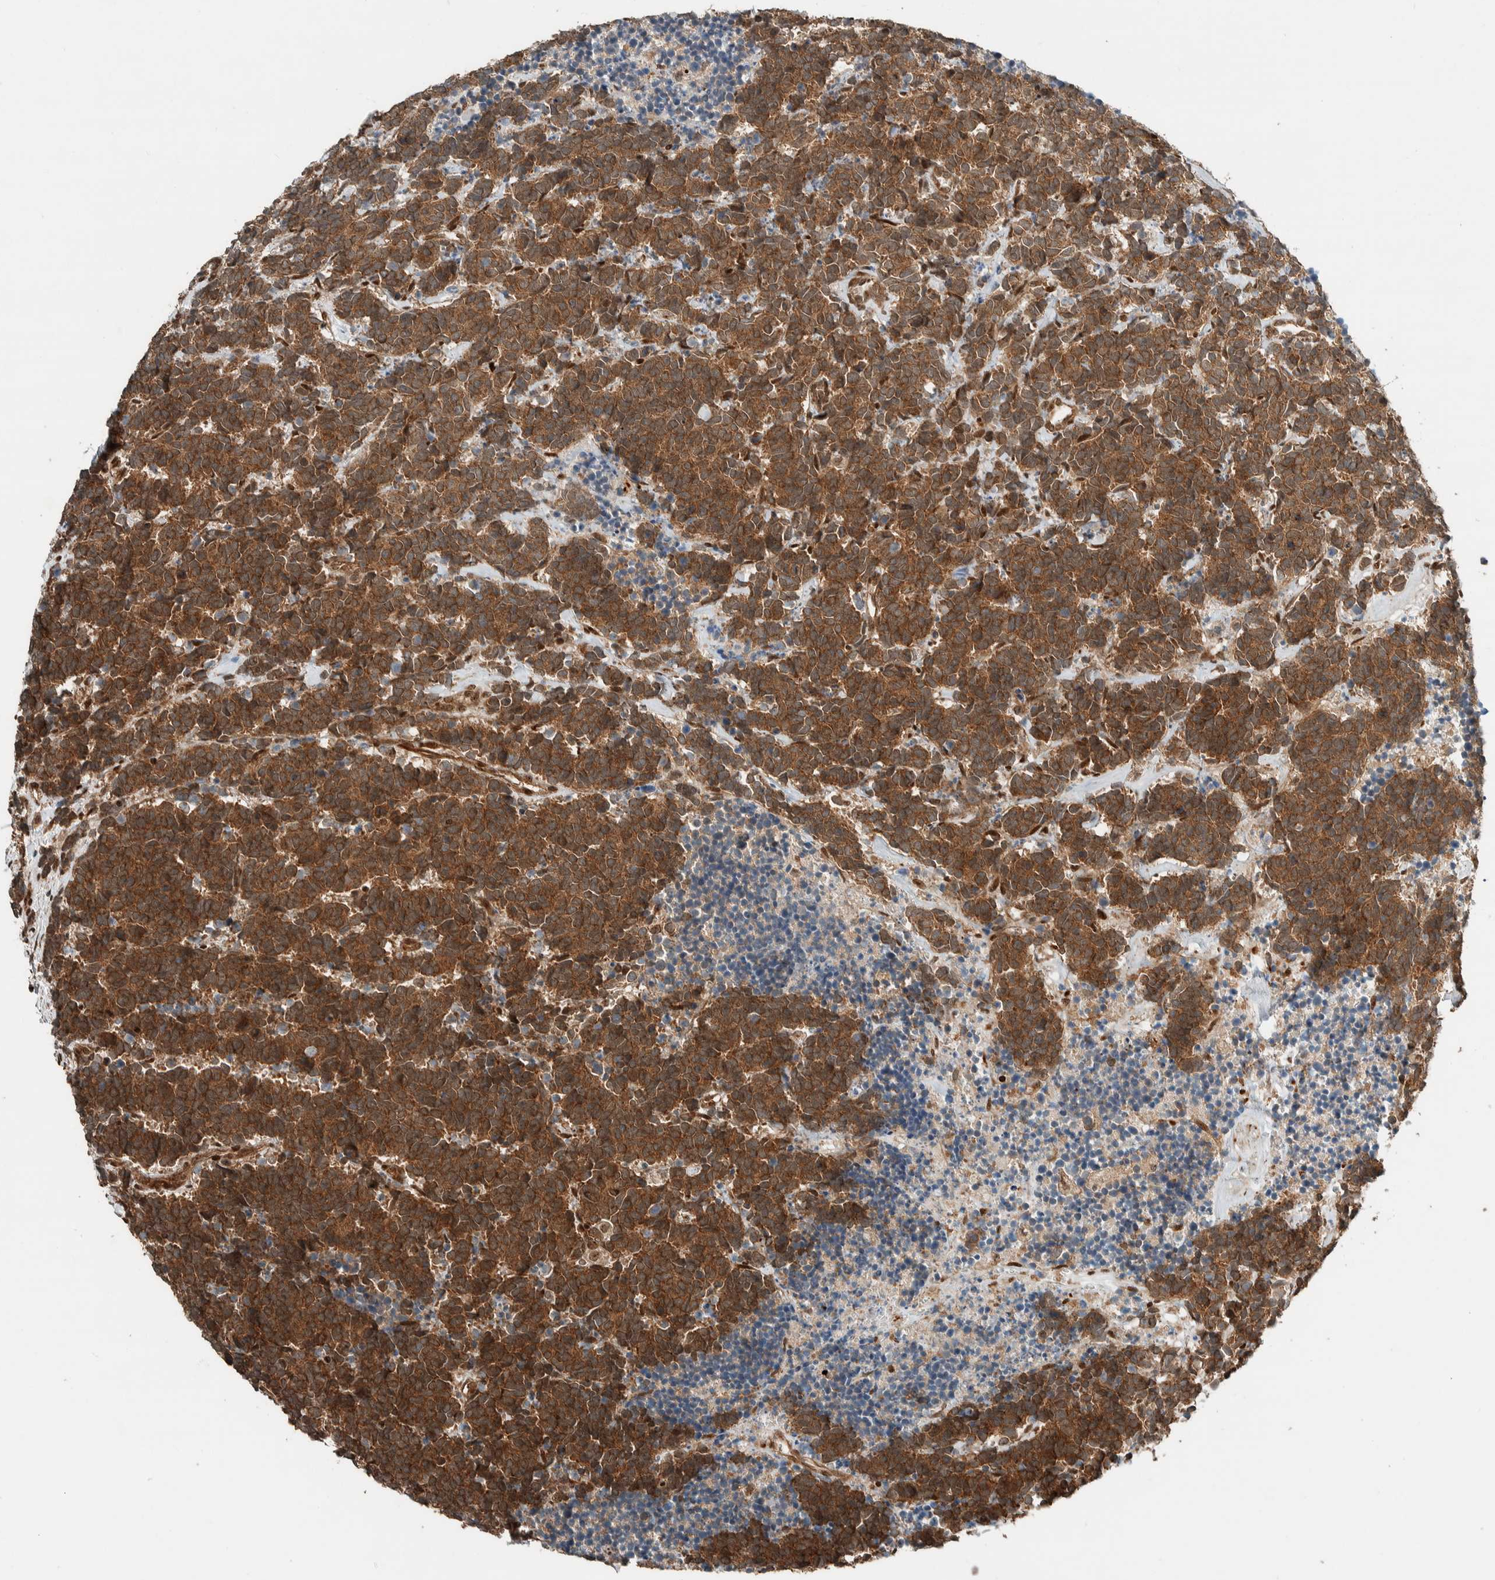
{"staining": {"intensity": "strong", "quantity": ">75%", "location": "cytoplasmic/membranous"}, "tissue": "carcinoid", "cell_type": "Tumor cells", "image_type": "cancer", "snomed": [{"axis": "morphology", "description": "Carcinoma, NOS"}, {"axis": "morphology", "description": "Carcinoid, malignant, NOS"}, {"axis": "topography", "description": "Urinary bladder"}], "caption": "Carcinoid stained with a protein marker exhibits strong staining in tumor cells.", "gene": "STXBP4", "patient": {"sex": "male", "age": 57}}